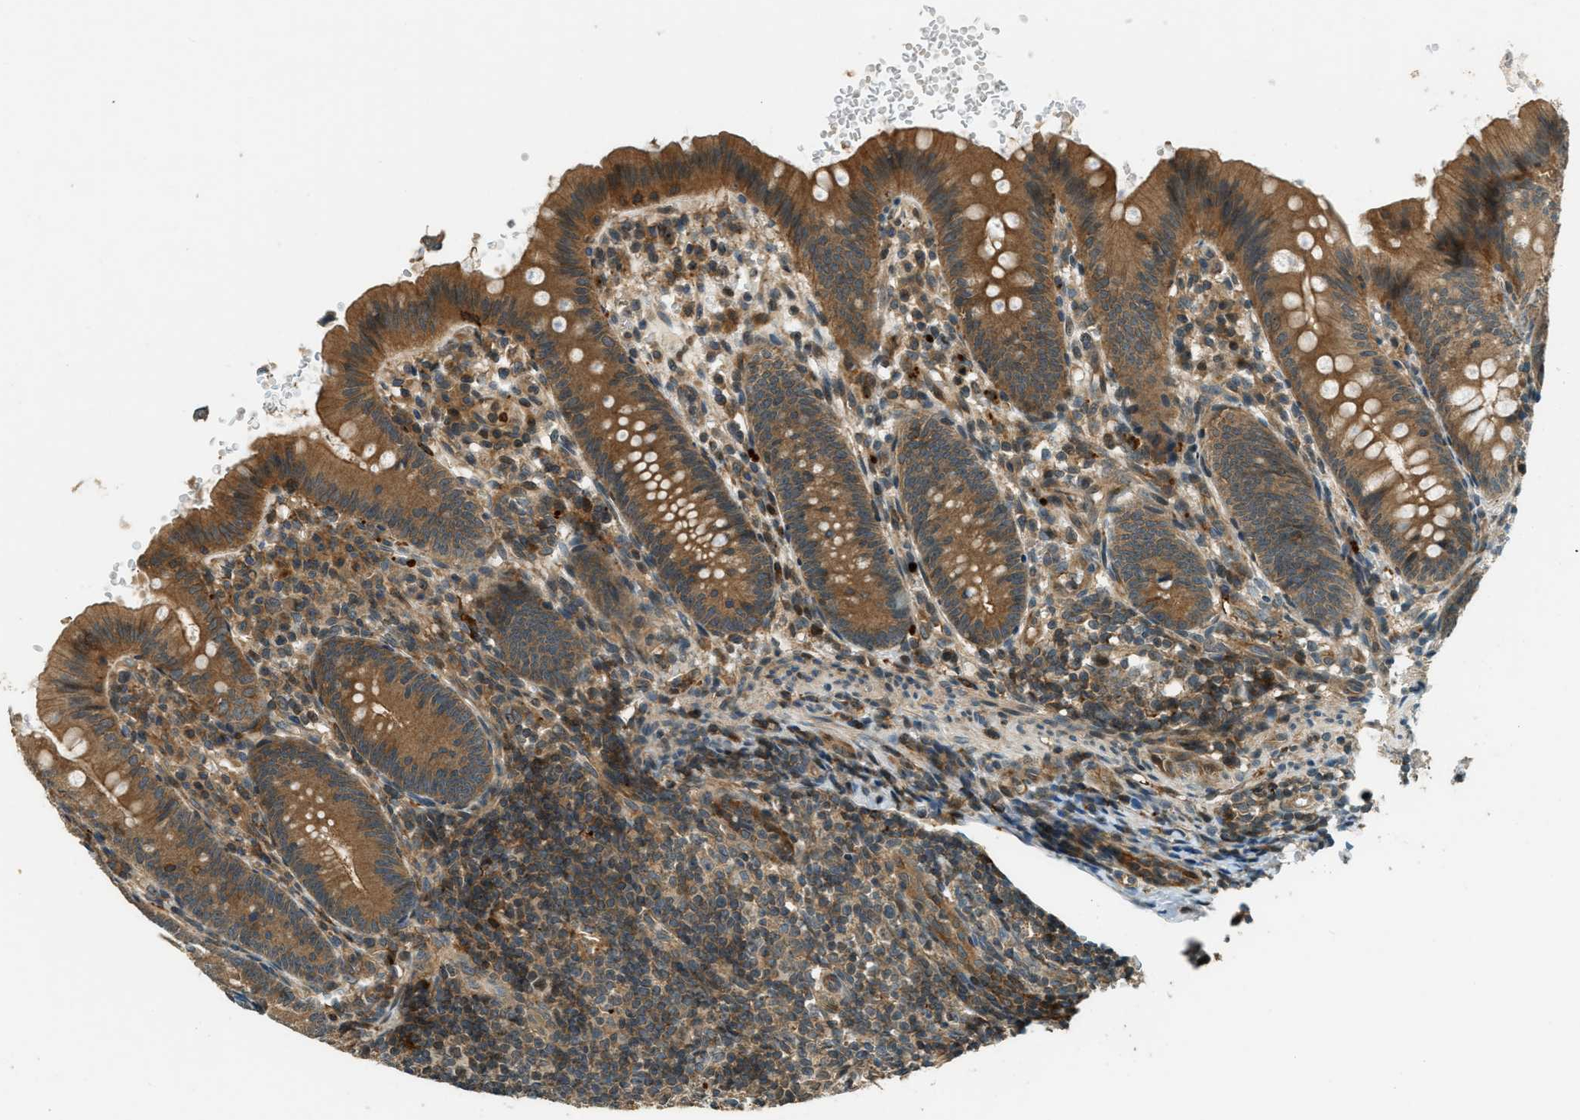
{"staining": {"intensity": "moderate", "quantity": ">75%", "location": "cytoplasmic/membranous"}, "tissue": "appendix", "cell_type": "Glandular cells", "image_type": "normal", "snomed": [{"axis": "morphology", "description": "Normal tissue, NOS"}, {"axis": "topography", "description": "Appendix"}], "caption": "Moderate cytoplasmic/membranous staining for a protein is appreciated in approximately >75% of glandular cells of normal appendix using immunohistochemistry (IHC).", "gene": "PTPN23", "patient": {"sex": "male", "age": 1}}